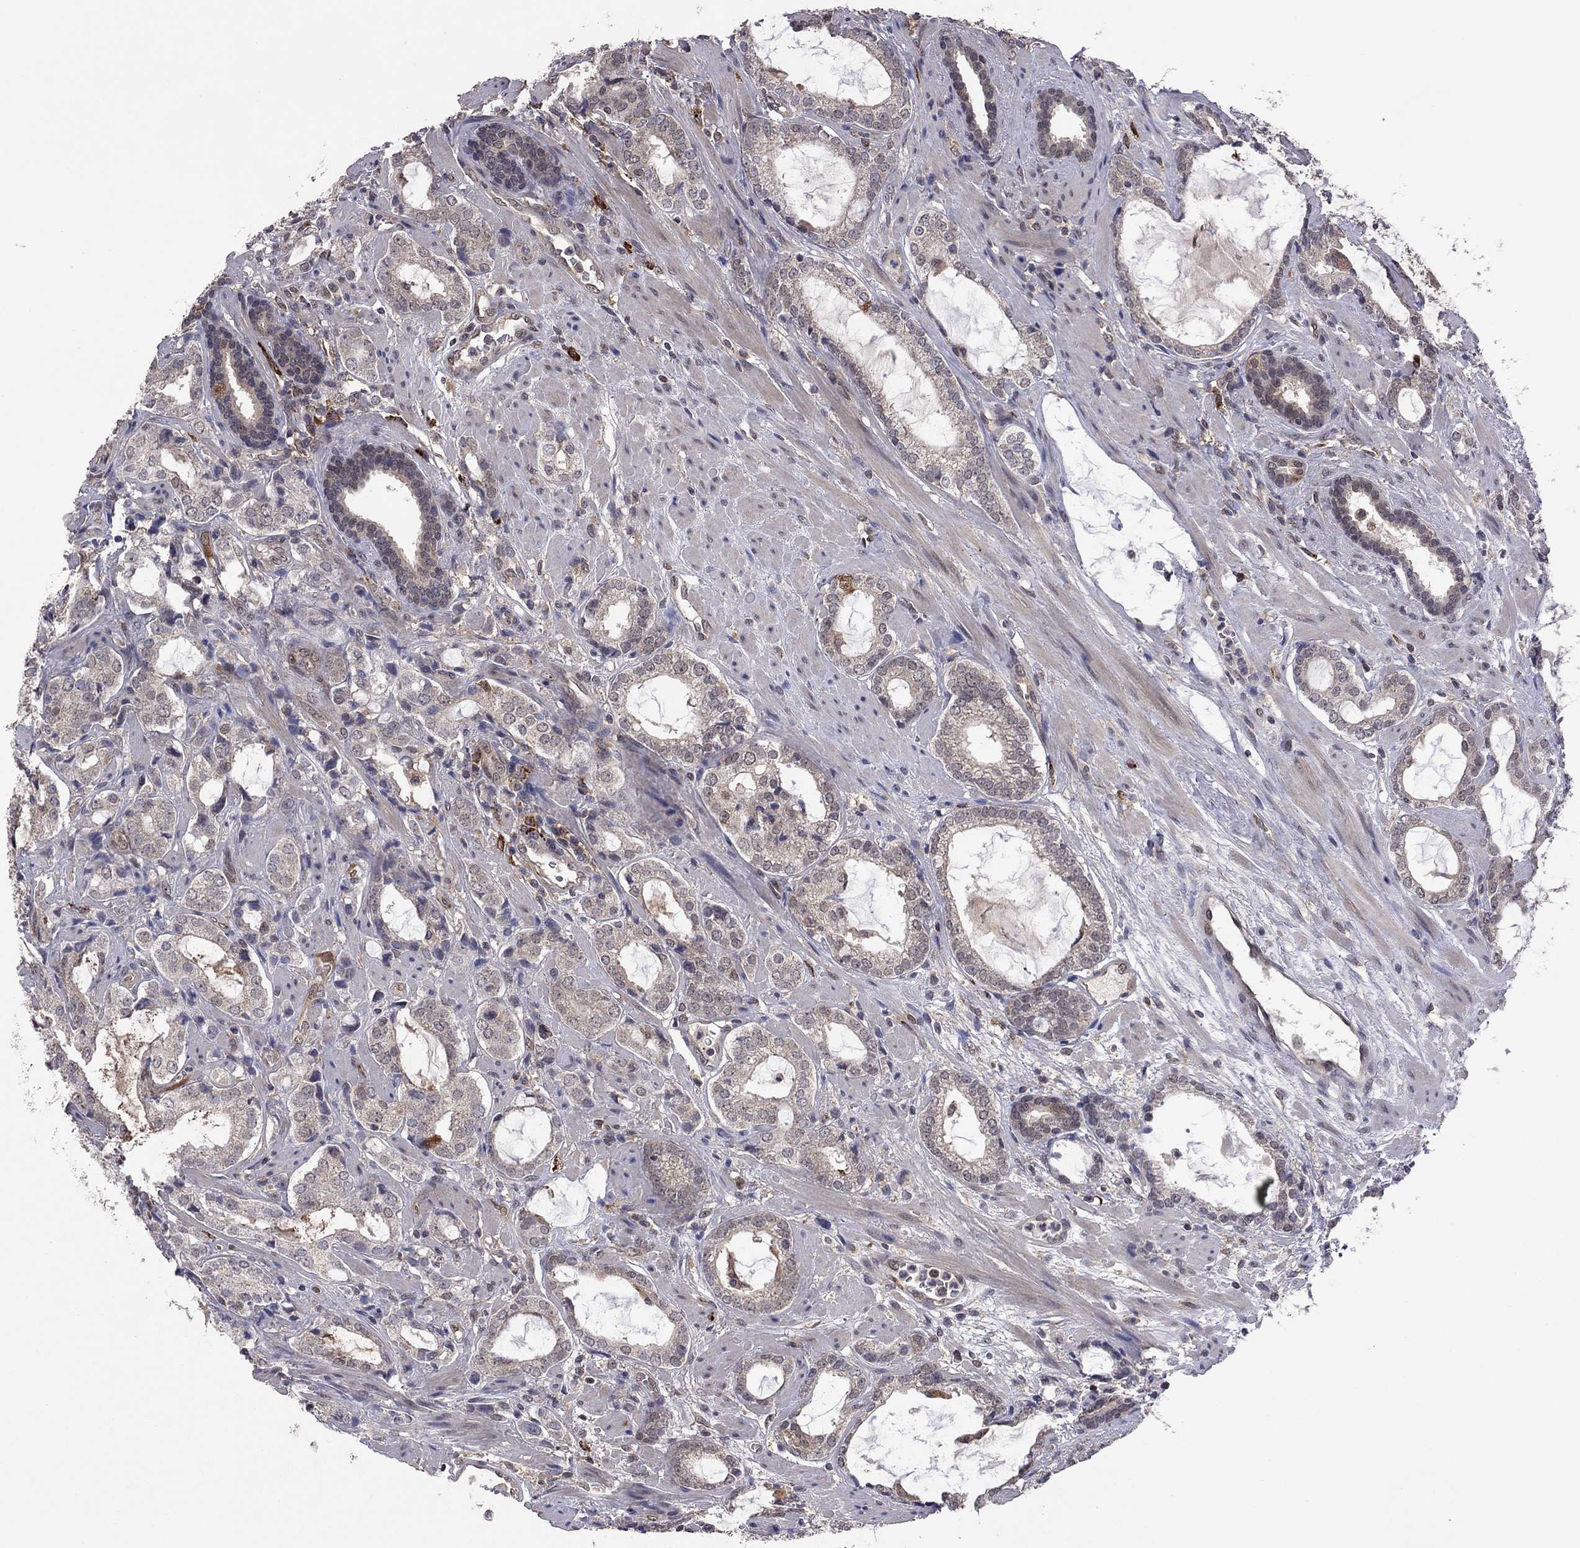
{"staining": {"intensity": "weak", "quantity": "25%-75%", "location": "cytoplasmic/membranous"}, "tissue": "prostate cancer", "cell_type": "Tumor cells", "image_type": "cancer", "snomed": [{"axis": "morphology", "description": "Adenocarcinoma, NOS"}, {"axis": "topography", "description": "Prostate"}], "caption": "Adenocarcinoma (prostate) tissue displays weak cytoplasmic/membranous expression in about 25%-75% of tumor cells", "gene": "GPAA1", "patient": {"sex": "male", "age": 66}}